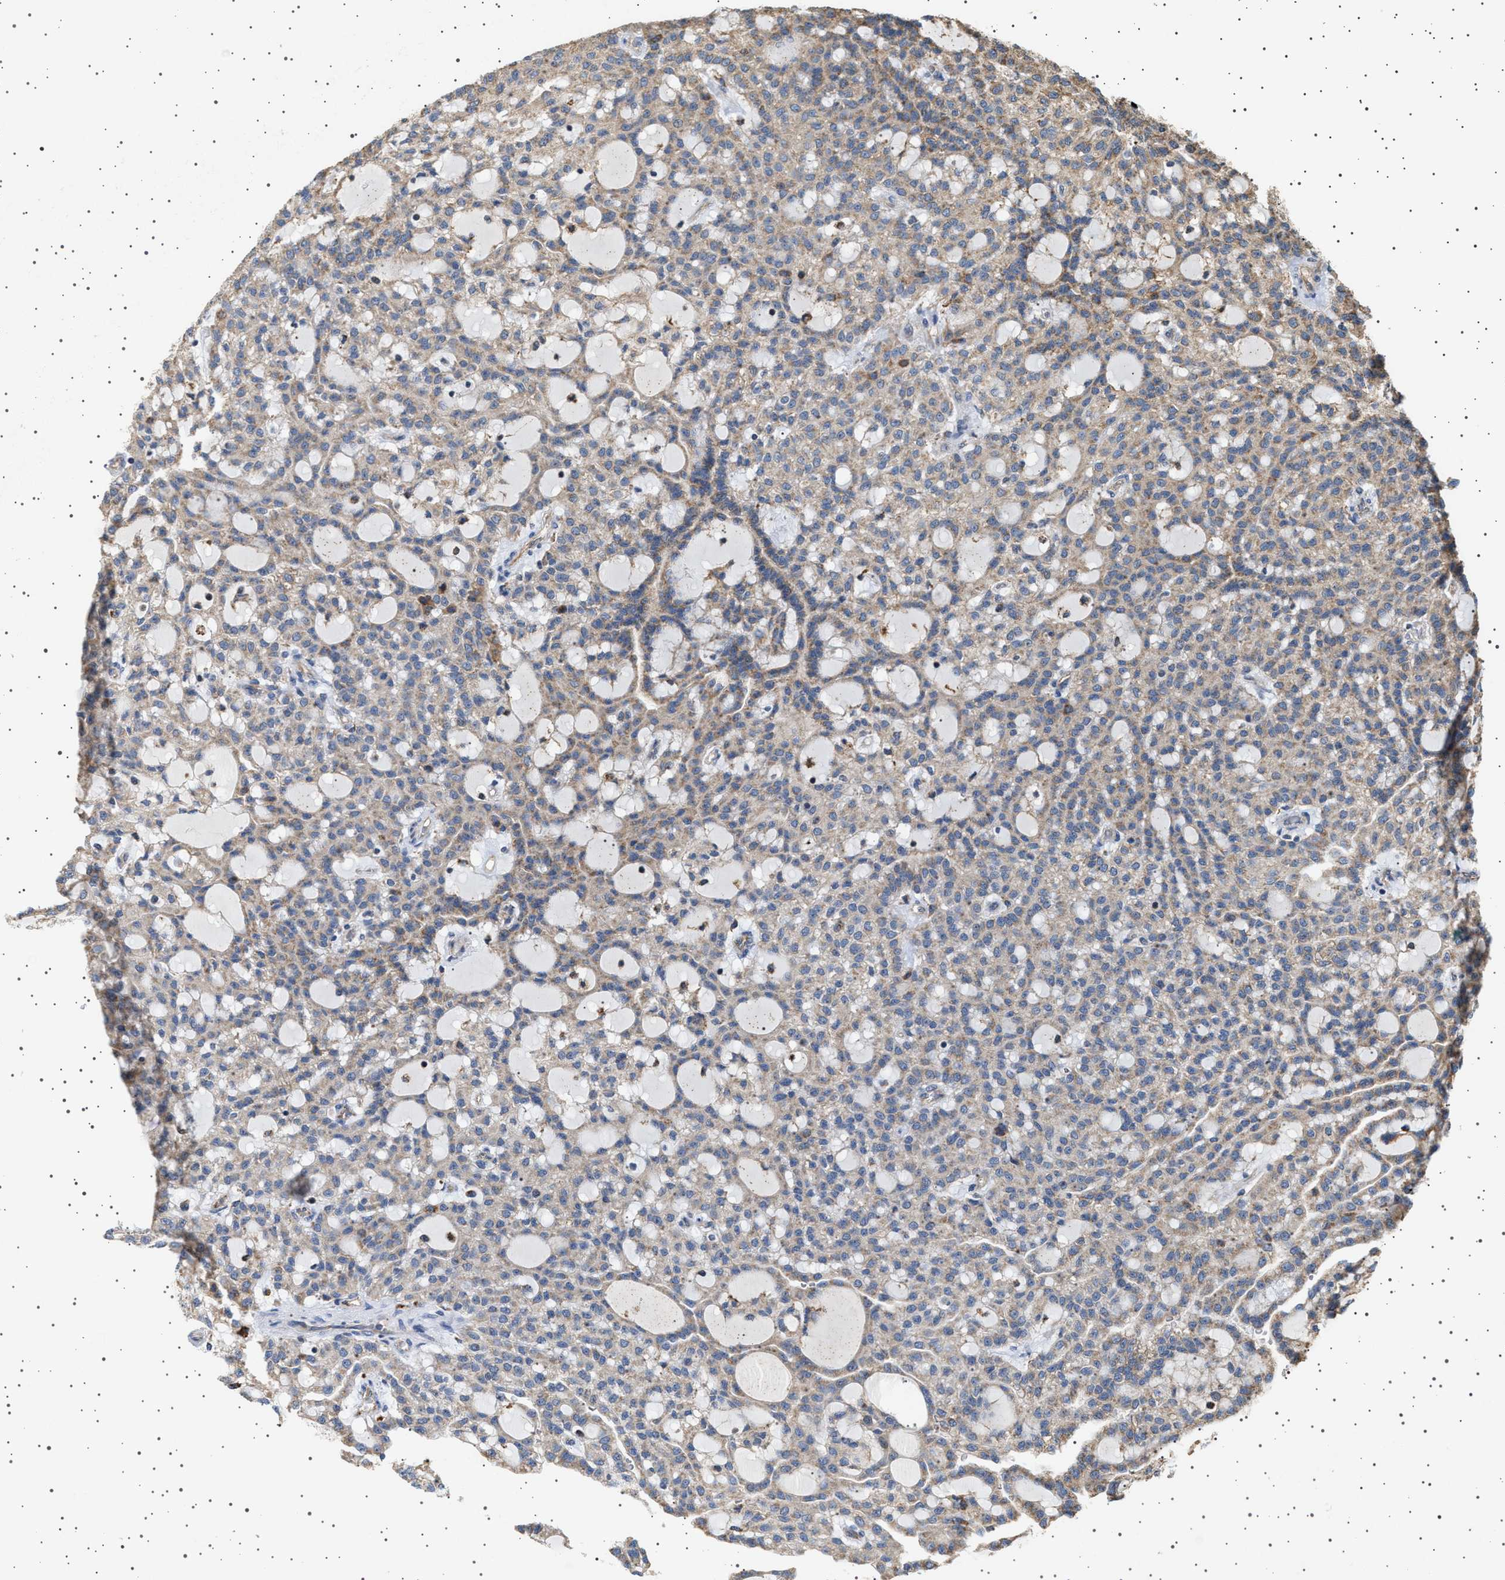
{"staining": {"intensity": "weak", "quantity": "25%-75%", "location": "cytoplasmic/membranous"}, "tissue": "renal cancer", "cell_type": "Tumor cells", "image_type": "cancer", "snomed": [{"axis": "morphology", "description": "Adenocarcinoma, NOS"}, {"axis": "topography", "description": "Kidney"}], "caption": "A micrograph of adenocarcinoma (renal) stained for a protein reveals weak cytoplasmic/membranous brown staining in tumor cells.", "gene": "TRUB2", "patient": {"sex": "male", "age": 63}}